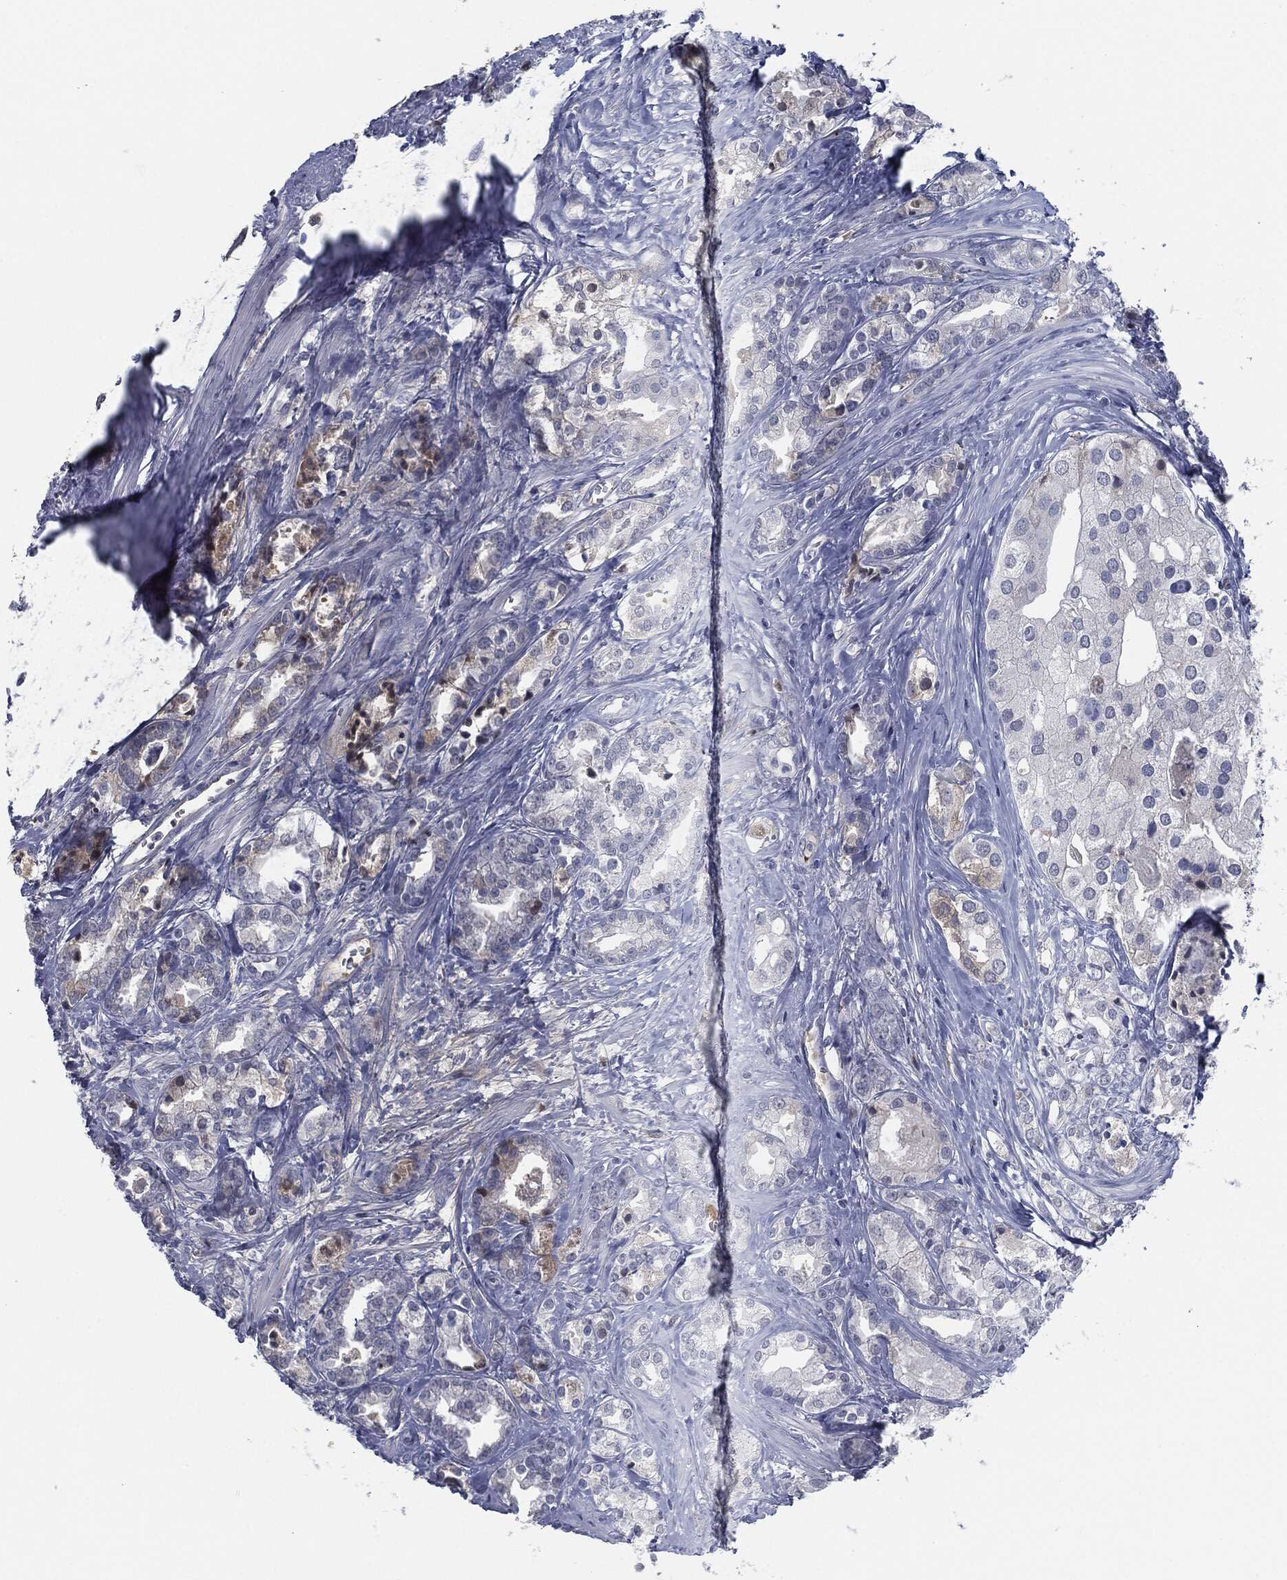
{"staining": {"intensity": "weak", "quantity": "<25%", "location": "cytoplasmic/membranous"}, "tissue": "prostate cancer", "cell_type": "Tumor cells", "image_type": "cancer", "snomed": [{"axis": "morphology", "description": "Adenocarcinoma, NOS"}, {"axis": "topography", "description": "Prostate and seminal vesicle, NOS"}, {"axis": "topography", "description": "Prostate"}], "caption": "The micrograph displays no significant positivity in tumor cells of prostate cancer (adenocarcinoma). (DAB immunohistochemistry, high magnification).", "gene": "MST1", "patient": {"sex": "male", "age": 62}}